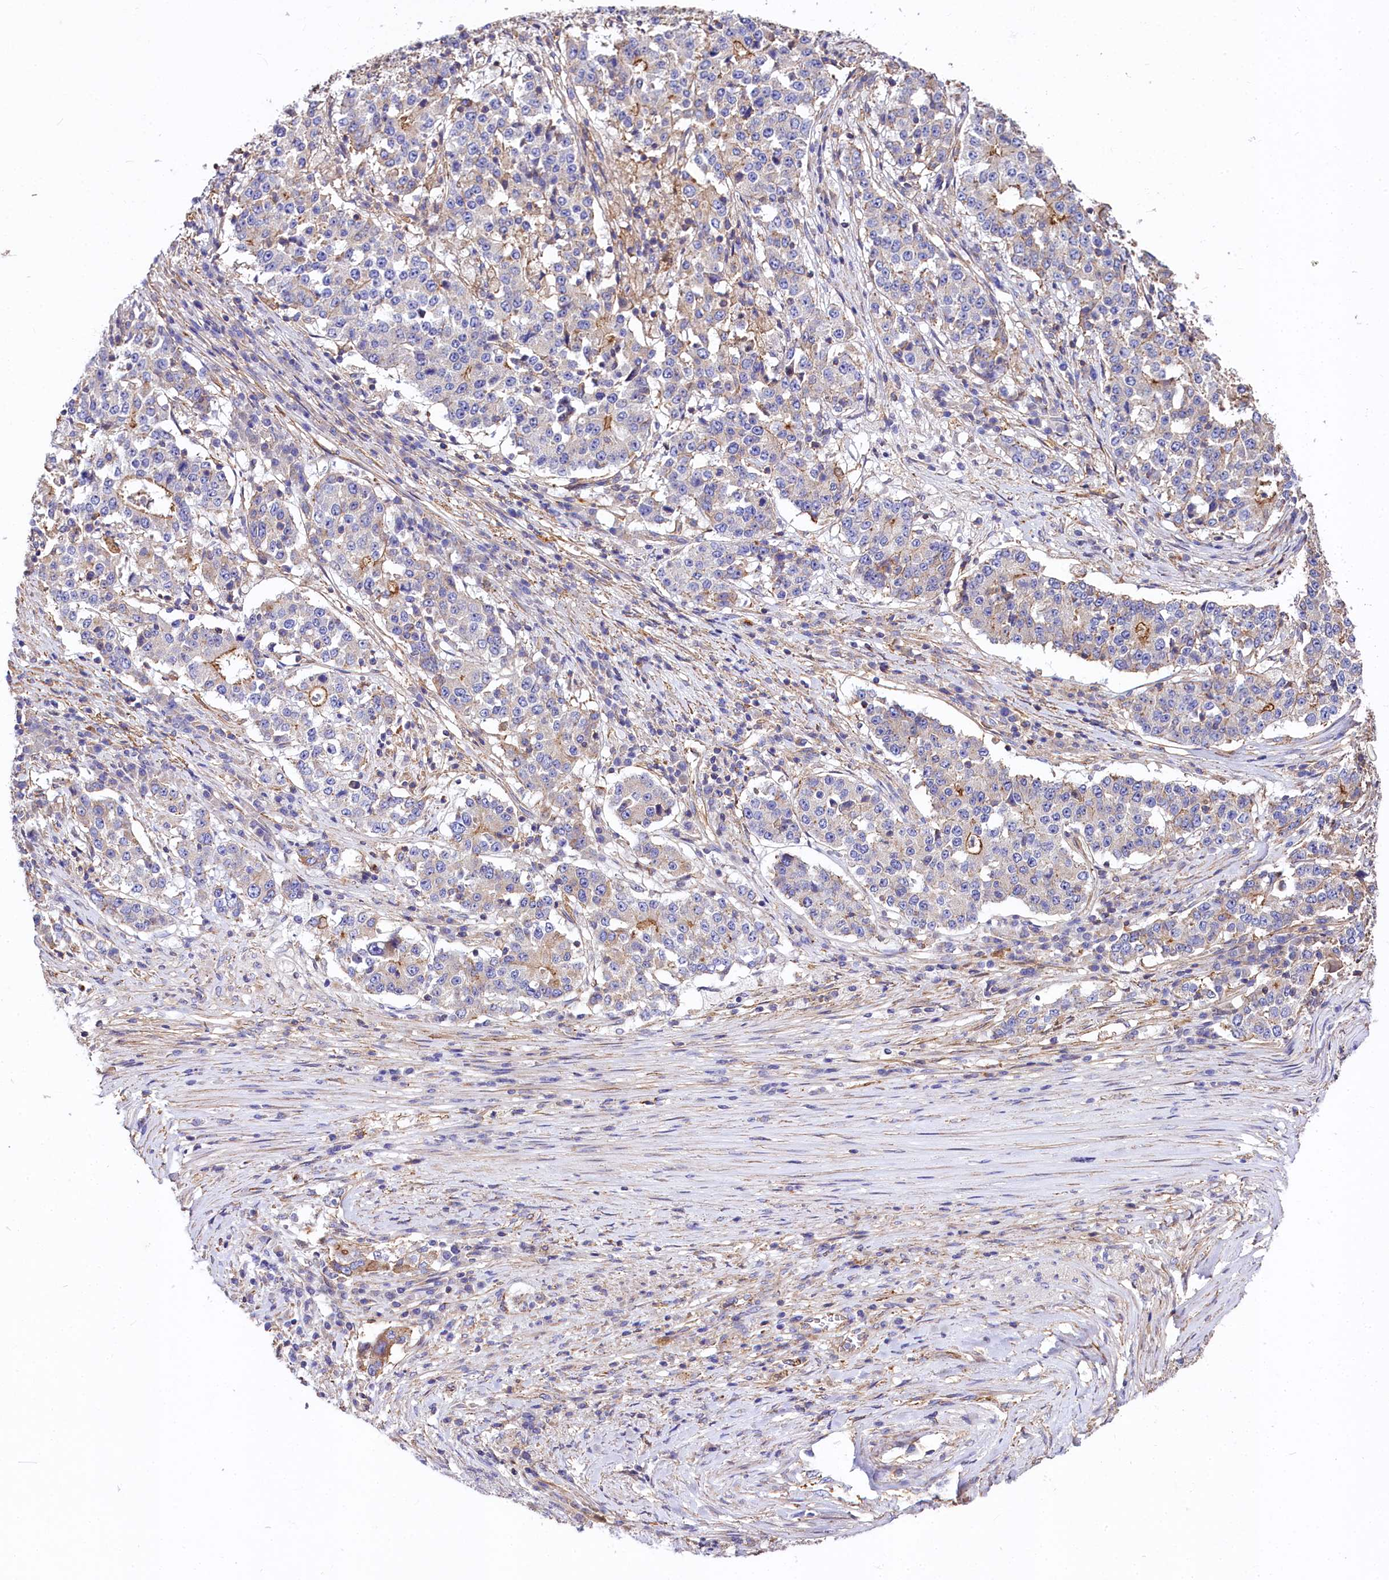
{"staining": {"intensity": "moderate", "quantity": "<25%", "location": "cytoplasmic/membranous"}, "tissue": "stomach cancer", "cell_type": "Tumor cells", "image_type": "cancer", "snomed": [{"axis": "morphology", "description": "Adenocarcinoma, NOS"}, {"axis": "topography", "description": "Stomach"}], "caption": "Moderate cytoplasmic/membranous positivity for a protein is identified in approximately <25% of tumor cells of stomach cancer using IHC.", "gene": "FCHSD2", "patient": {"sex": "male", "age": 59}}